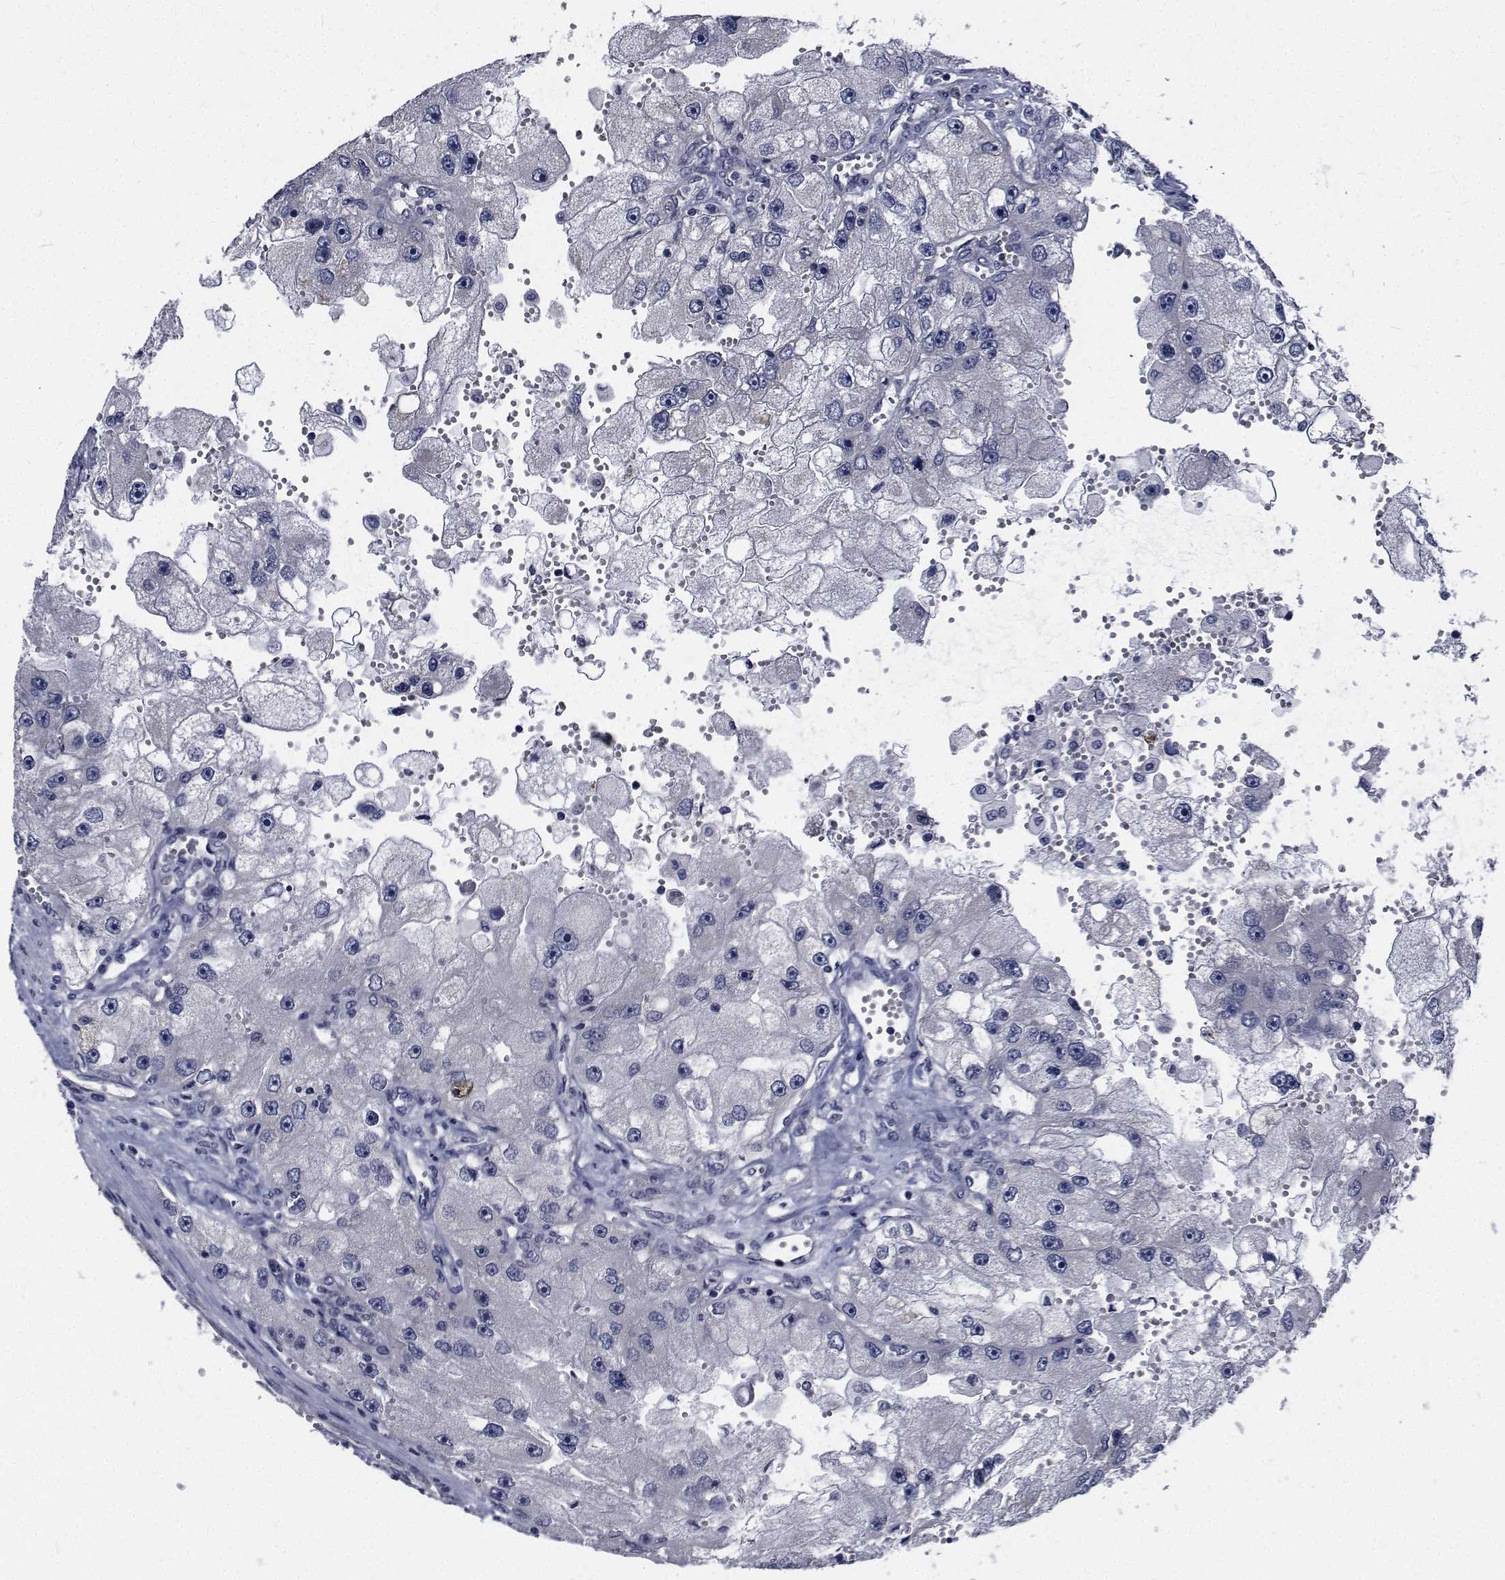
{"staining": {"intensity": "negative", "quantity": "none", "location": "none"}, "tissue": "renal cancer", "cell_type": "Tumor cells", "image_type": "cancer", "snomed": [{"axis": "morphology", "description": "Adenocarcinoma, NOS"}, {"axis": "topography", "description": "Kidney"}], "caption": "Histopathology image shows no significant protein staining in tumor cells of adenocarcinoma (renal).", "gene": "TTBK1", "patient": {"sex": "male", "age": 63}}